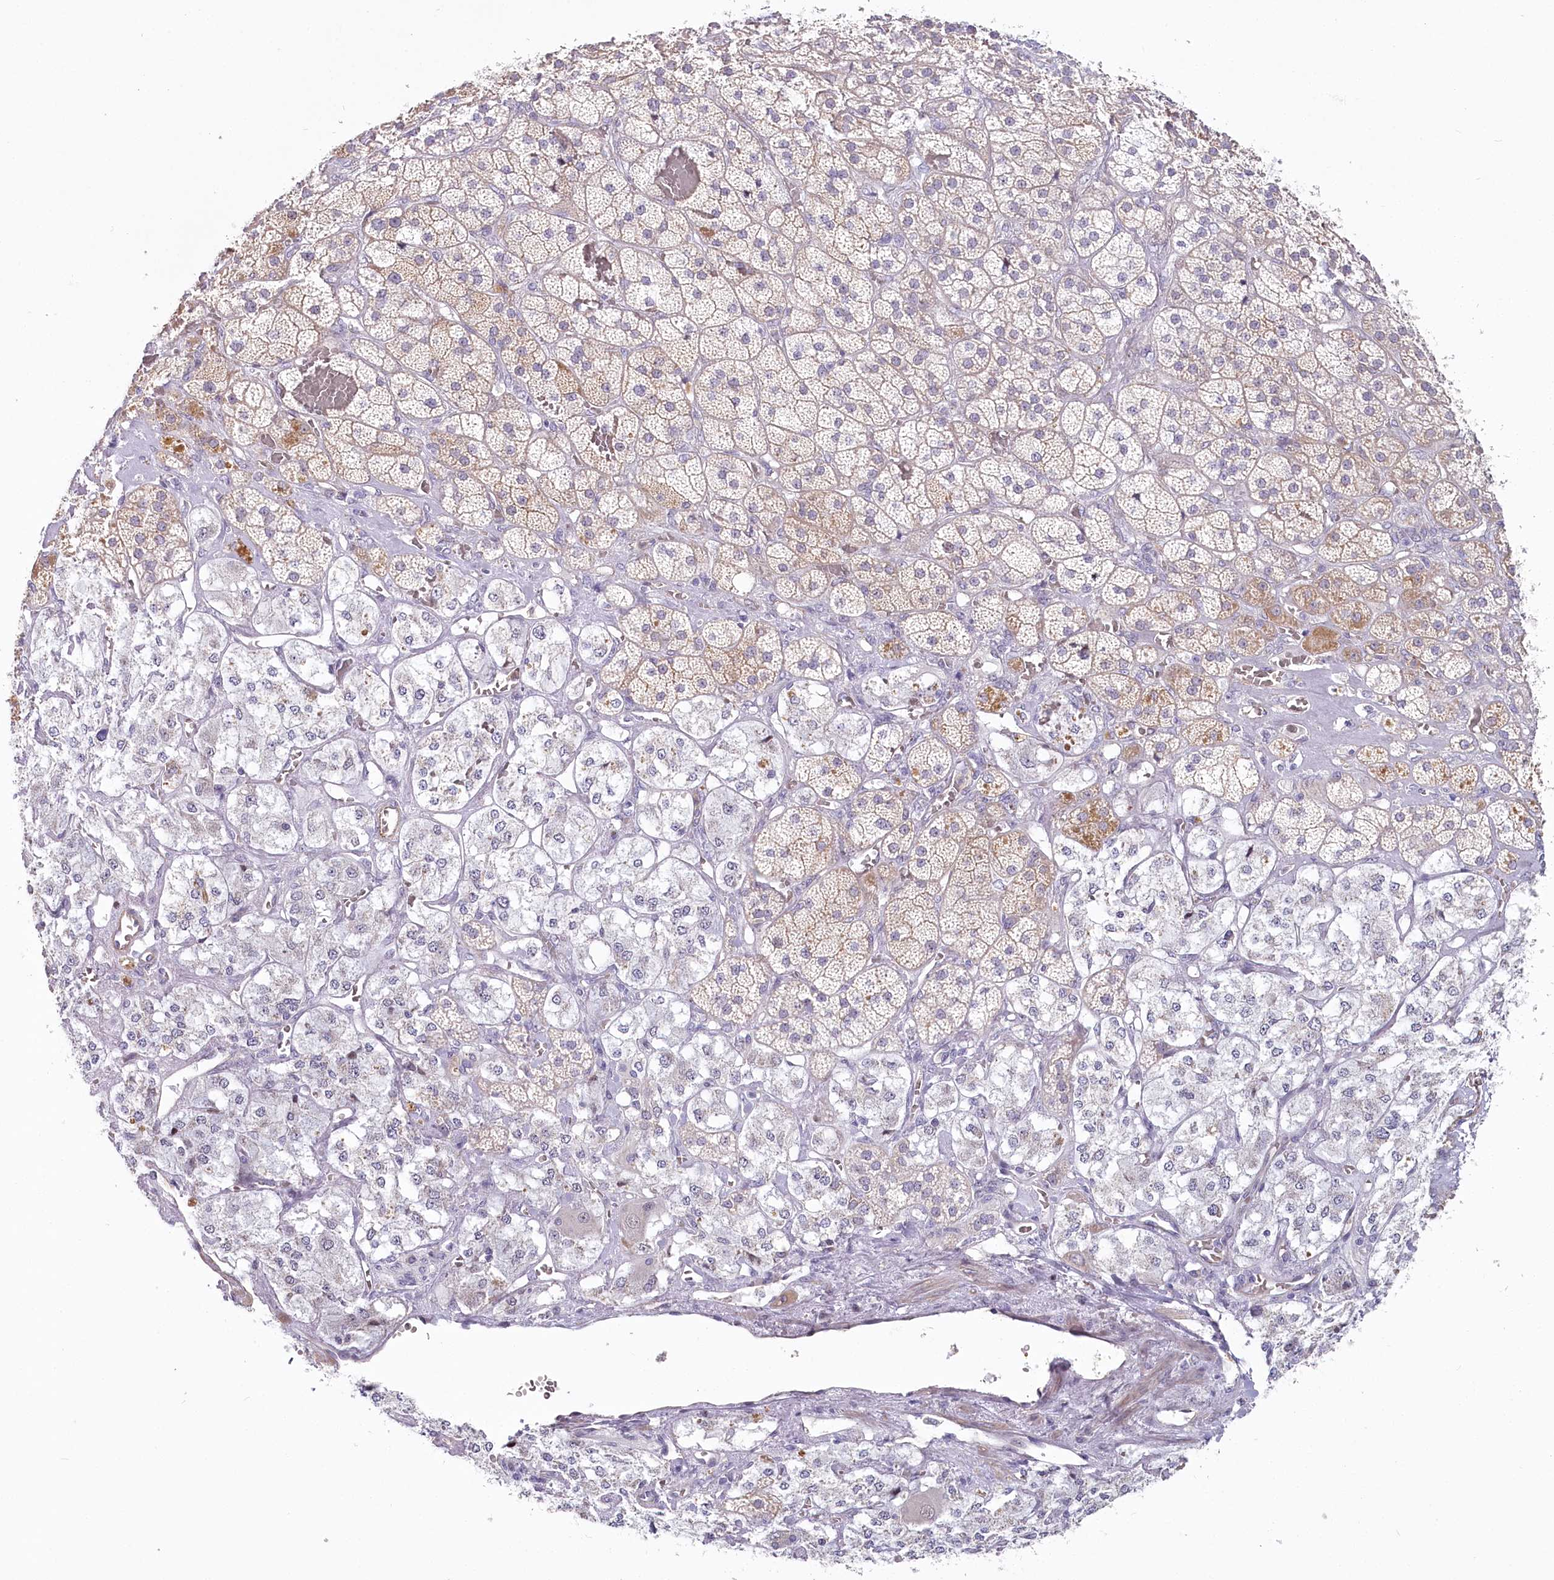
{"staining": {"intensity": "weak", "quantity": "25%-75%", "location": "cytoplasmic/membranous"}, "tissue": "adrenal gland", "cell_type": "Glandular cells", "image_type": "normal", "snomed": [{"axis": "morphology", "description": "Normal tissue, NOS"}, {"axis": "topography", "description": "Adrenal gland"}], "caption": "Immunohistochemical staining of benign human adrenal gland shows low levels of weak cytoplasmic/membranous staining in about 25%-75% of glandular cells. The staining is performed using DAB (3,3'-diaminobenzidine) brown chromogen to label protein expression. The nuclei are counter-stained blue using hematoxylin.", "gene": "ABHD8", "patient": {"sex": "male", "age": 57}}